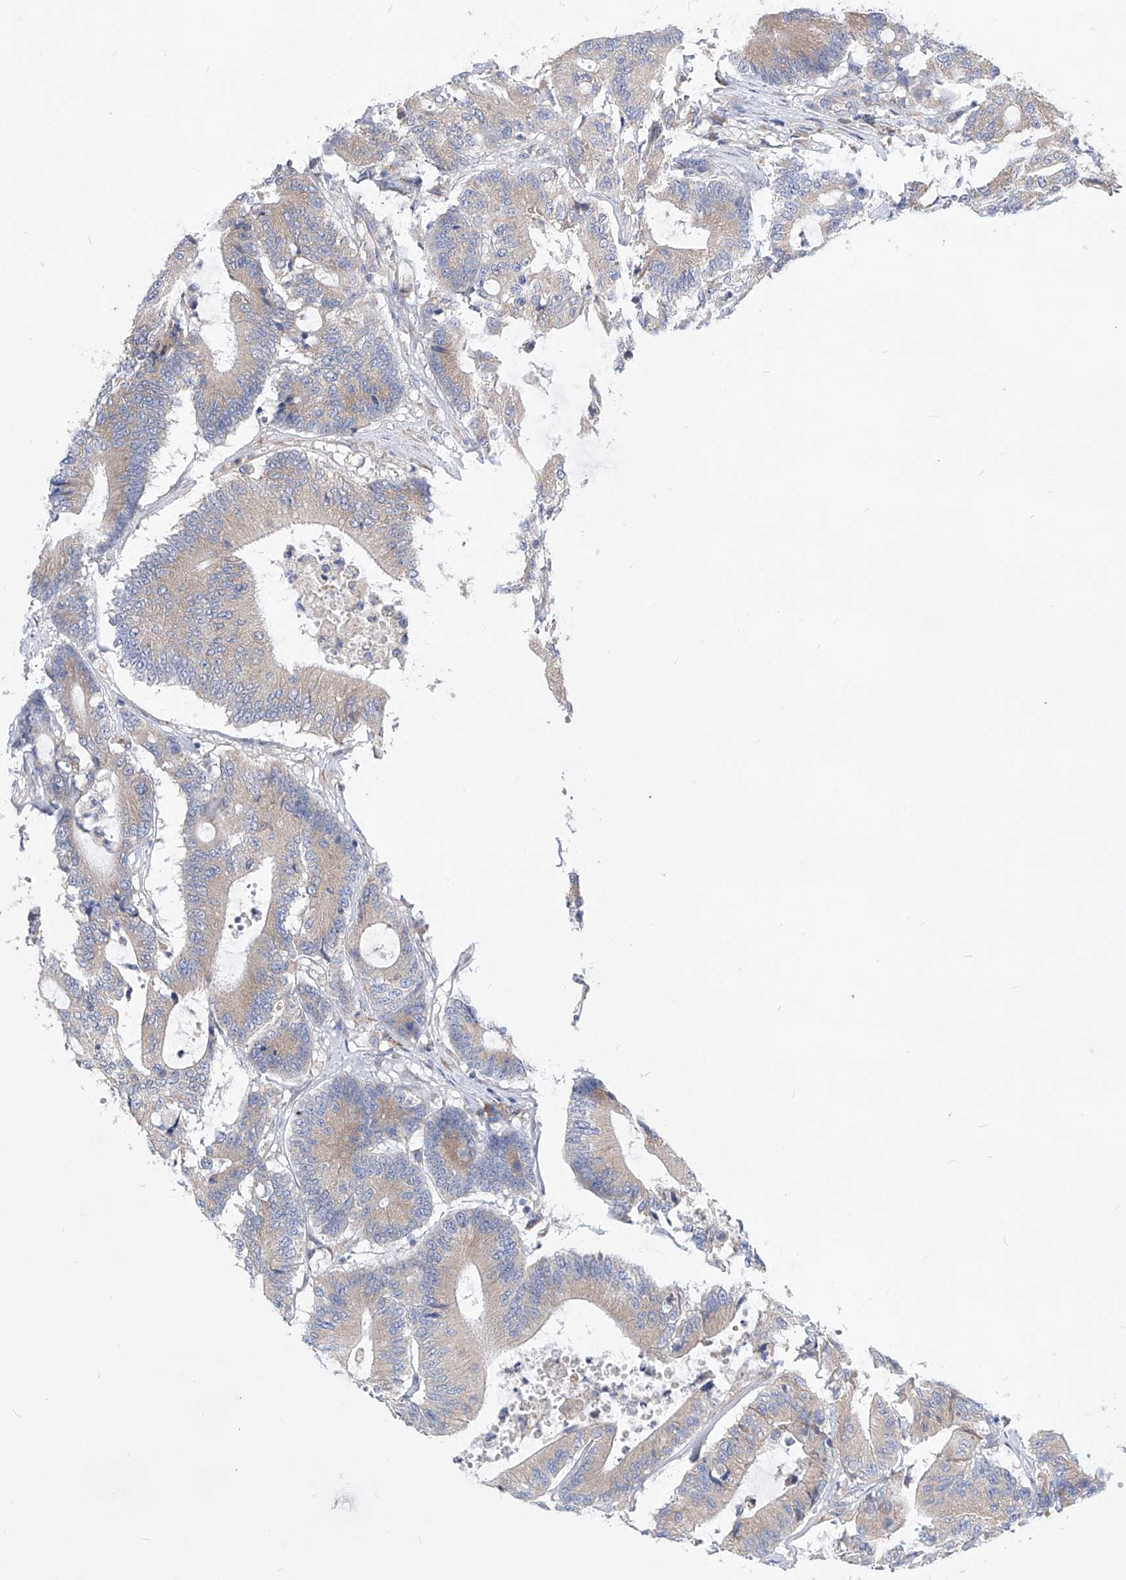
{"staining": {"intensity": "weak", "quantity": "<25%", "location": "cytoplasmic/membranous"}, "tissue": "colorectal cancer", "cell_type": "Tumor cells", "image_type": "cancer", "snomed": [{"axis": "morphology", "description": "Adenocarcinoma, NOS"}, {"axis": "topography", "description": "Colon"}], "caption": "Tumor cells are negative for brown protein staining in adenocarcinoma (colorectal). Brightfield microscopy of immunohistochemistry stained with DAB (3,3'-diaminobenzidine) (brown) and hematoxylin (blue), captured at high magnification.", "gene": "UFL1", "patient": {"sex": "female", "age": 84}}